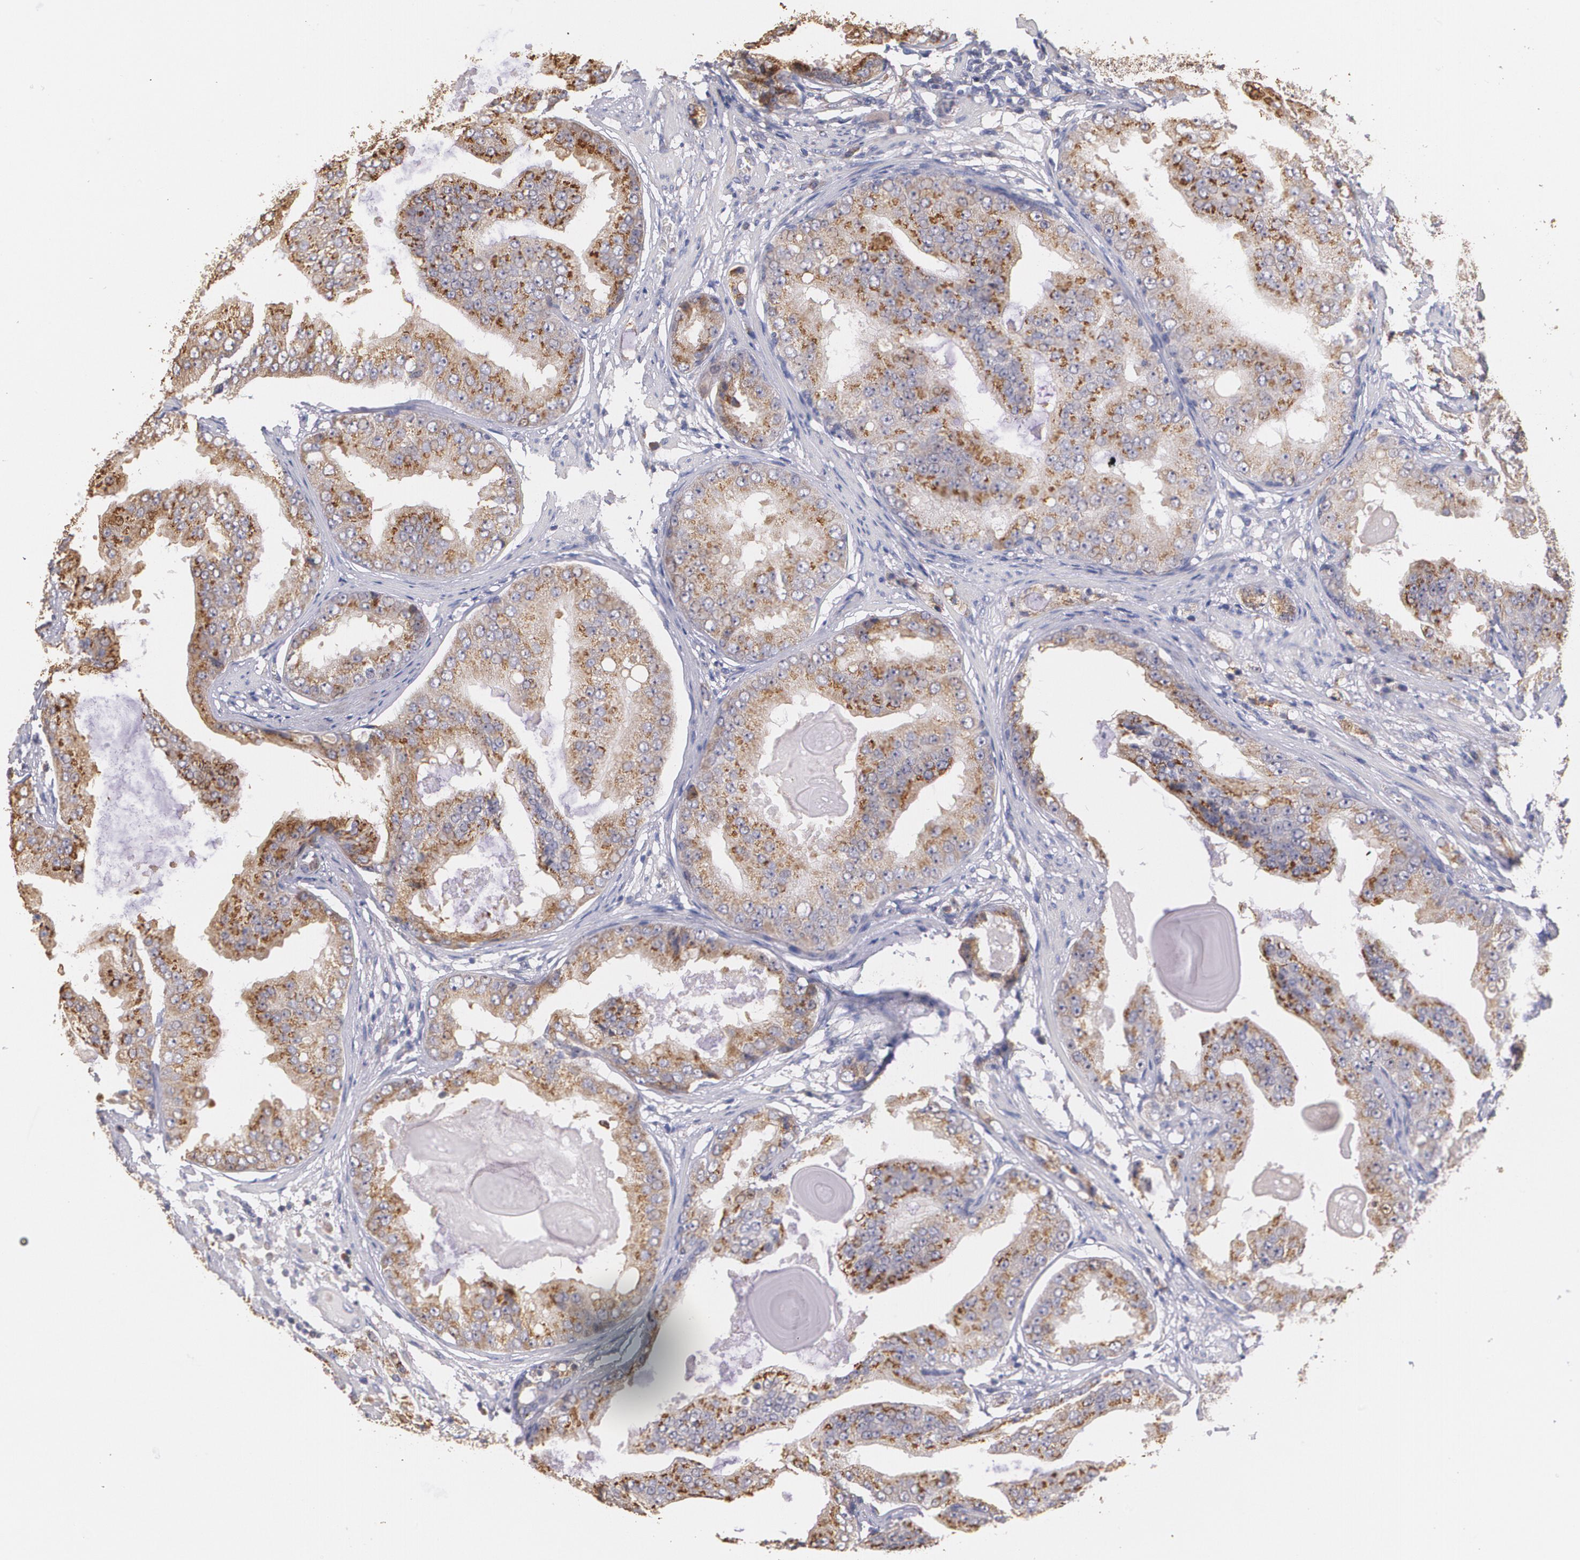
{"staining": {"intensity": "moderate", "quantity": ">75%", "location": "cytoplasmic/membranous"}, "tissue": "prostate cancer", "cell_type": "Tumor cells", "image_type": "cancer", "snomed": [{"axis": "morphology", "description": "Adenocarcinoma, High grade"}, {"axis": "topography", "description": "Prostate"}], "caption": "Immunohistochemical staining of human adenocarcinoma (high-grade) (prostate) displays moderate cytoplasmic/membranous protein expression in approximately >75% of tumor cells. The staining was performed using DAB (3,3'-diaminobenzidine) to visualize the protein expression in brown, while the nuclei were stained in blue with hematoxylin (Magnification: 20x).", "gene": "ATF3", "patient": {"sex": "male", "age": 68}}